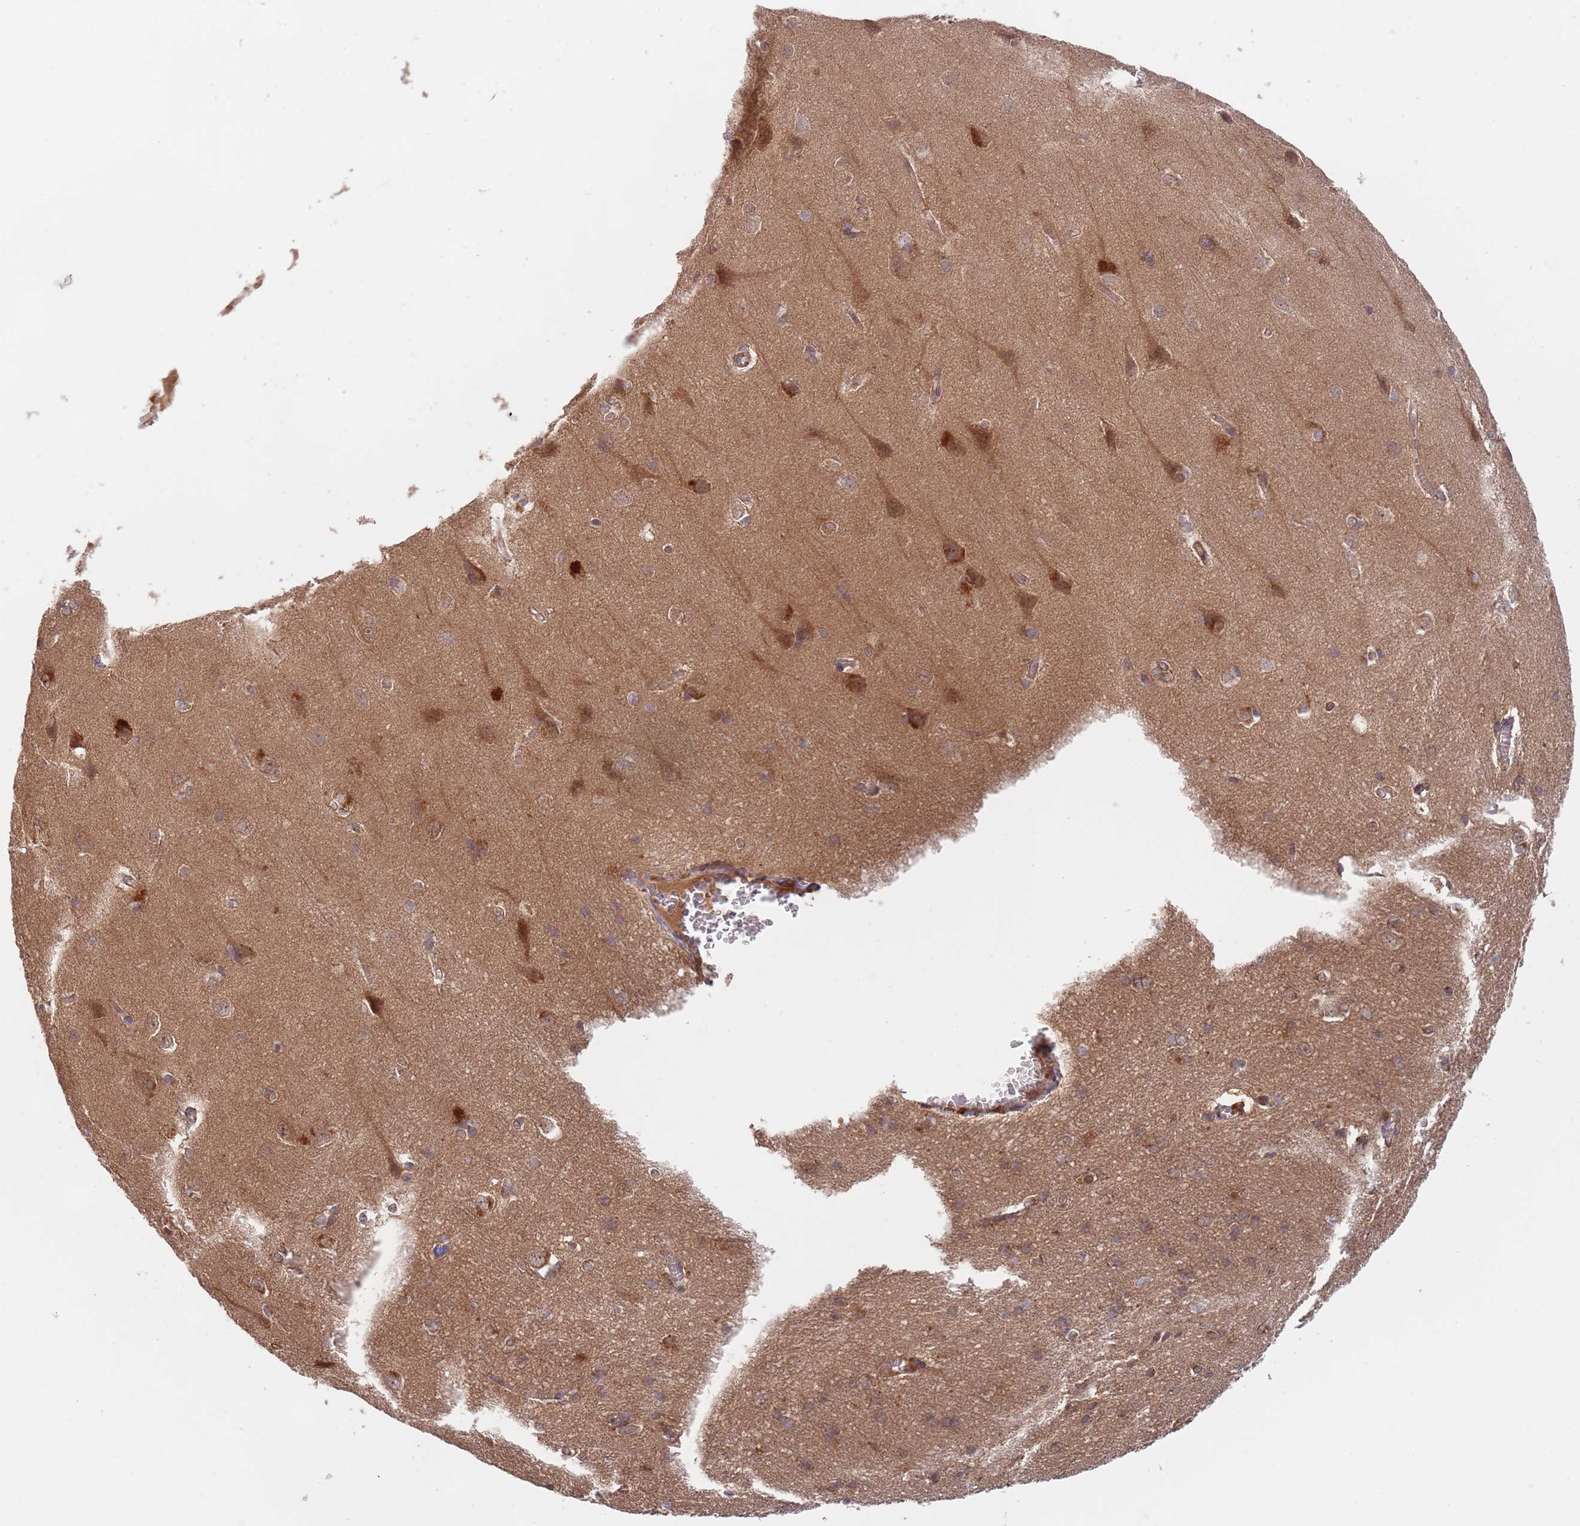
{"staining": {"intensity": "moderate", "quantity": ">75%", "location": "cytoplasmic/membranous"}, "tissue": "cerebral cortex", "cell_type": "Endothelial cells", "image_type": "normal", "snomed": [{"axis": "morphology", "description": "Normal tissue, NOS"}, {"axis": "topography", "description": "Cerebral cortex"}], "caption": "Immunohistochemical staining of normal human cerebral cortex exhibits medium levels of moderate cytoplasmic/membranous positivity in about >75% of endothelial cells. (brown staining indicates protein expression, while blue staining denotes nuclei).", "gene": "GUK1", "patient": {"sex": "male", "age": 37}}